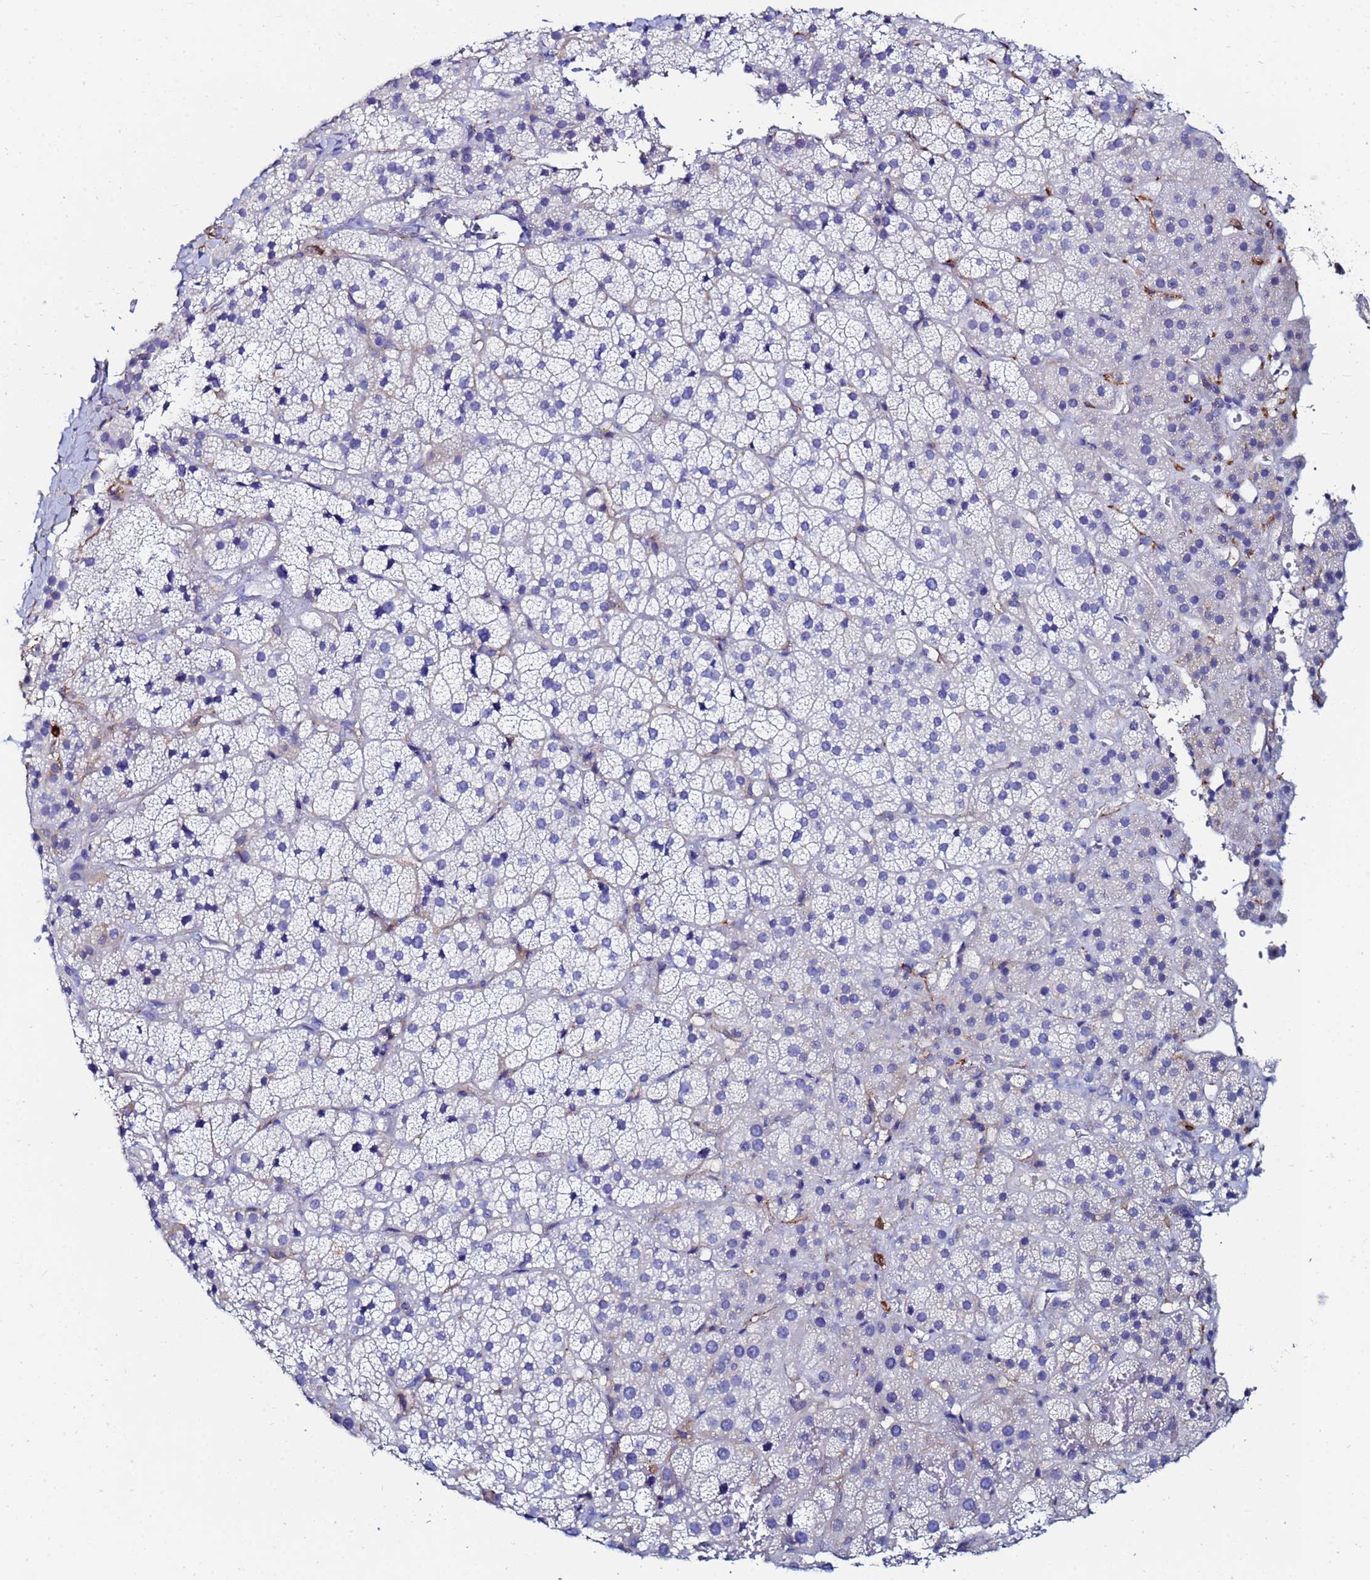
{"staining": {"intensity": "negative", "quantity": "none", "location": "none"}, "tissue": "adrenal gland", "cell_type": "Glandular cells", "image_type": "normal", "snomed": [{"axis": "morphology", "description": "Normal tissue, NOS"}, {"axis": "topography", "description": "Adrenal gland"}], "caption": "Unremarkable adrenal gland was stained to show a protein in brown. There is no significant expression in glandular cells.", "gene": "BASP1", "patient": {"sex": "female", "age": 70}}